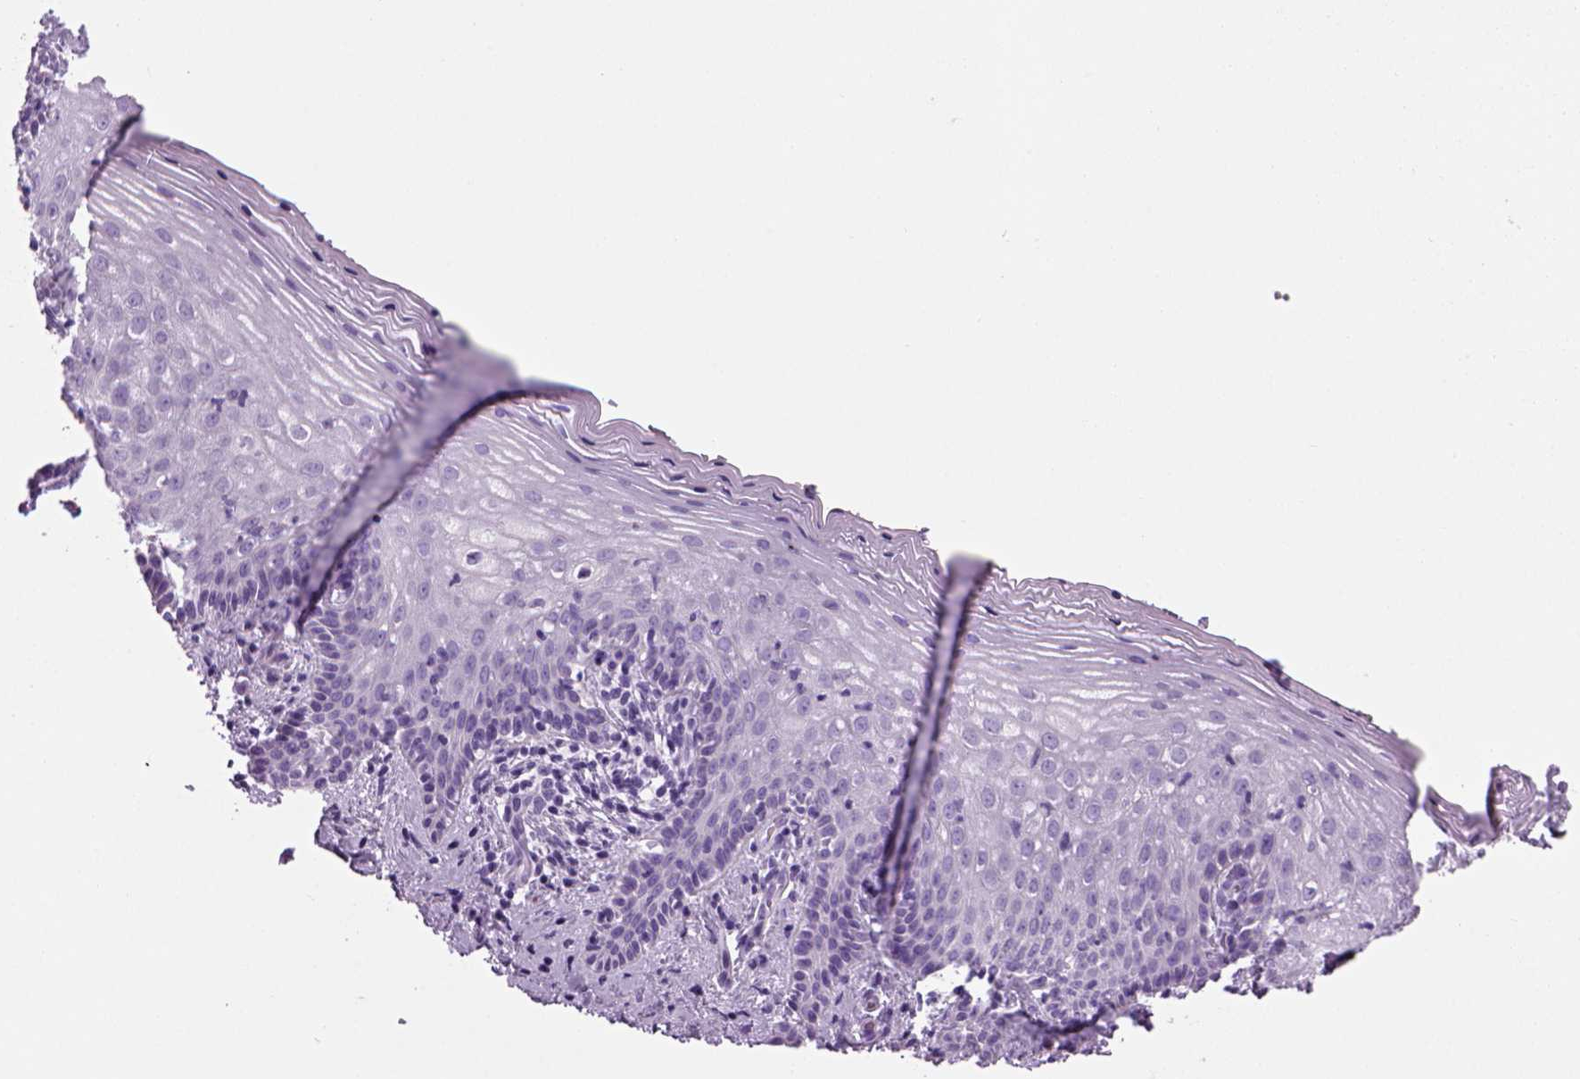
{"staining": {"intensity": "negative", "quantity": "none", "location": "none"}, "tissue": "vagina", "cell_type": "Squamous epithelial cells", "image_type": "normal", "snomed": [{"axis": "morphology", "description": "Normal tissue, NOS"}, {"axis": "topography", "description": "Vagina"}], "caption": "Immunohistochemistry micrograph of unremarkable vagina: vagina stained with DAB demonstrates no significant protein staining in squamous epithelial cells.", "gene": "MZB1", "patient": {"sex": "female", "age": 45}}